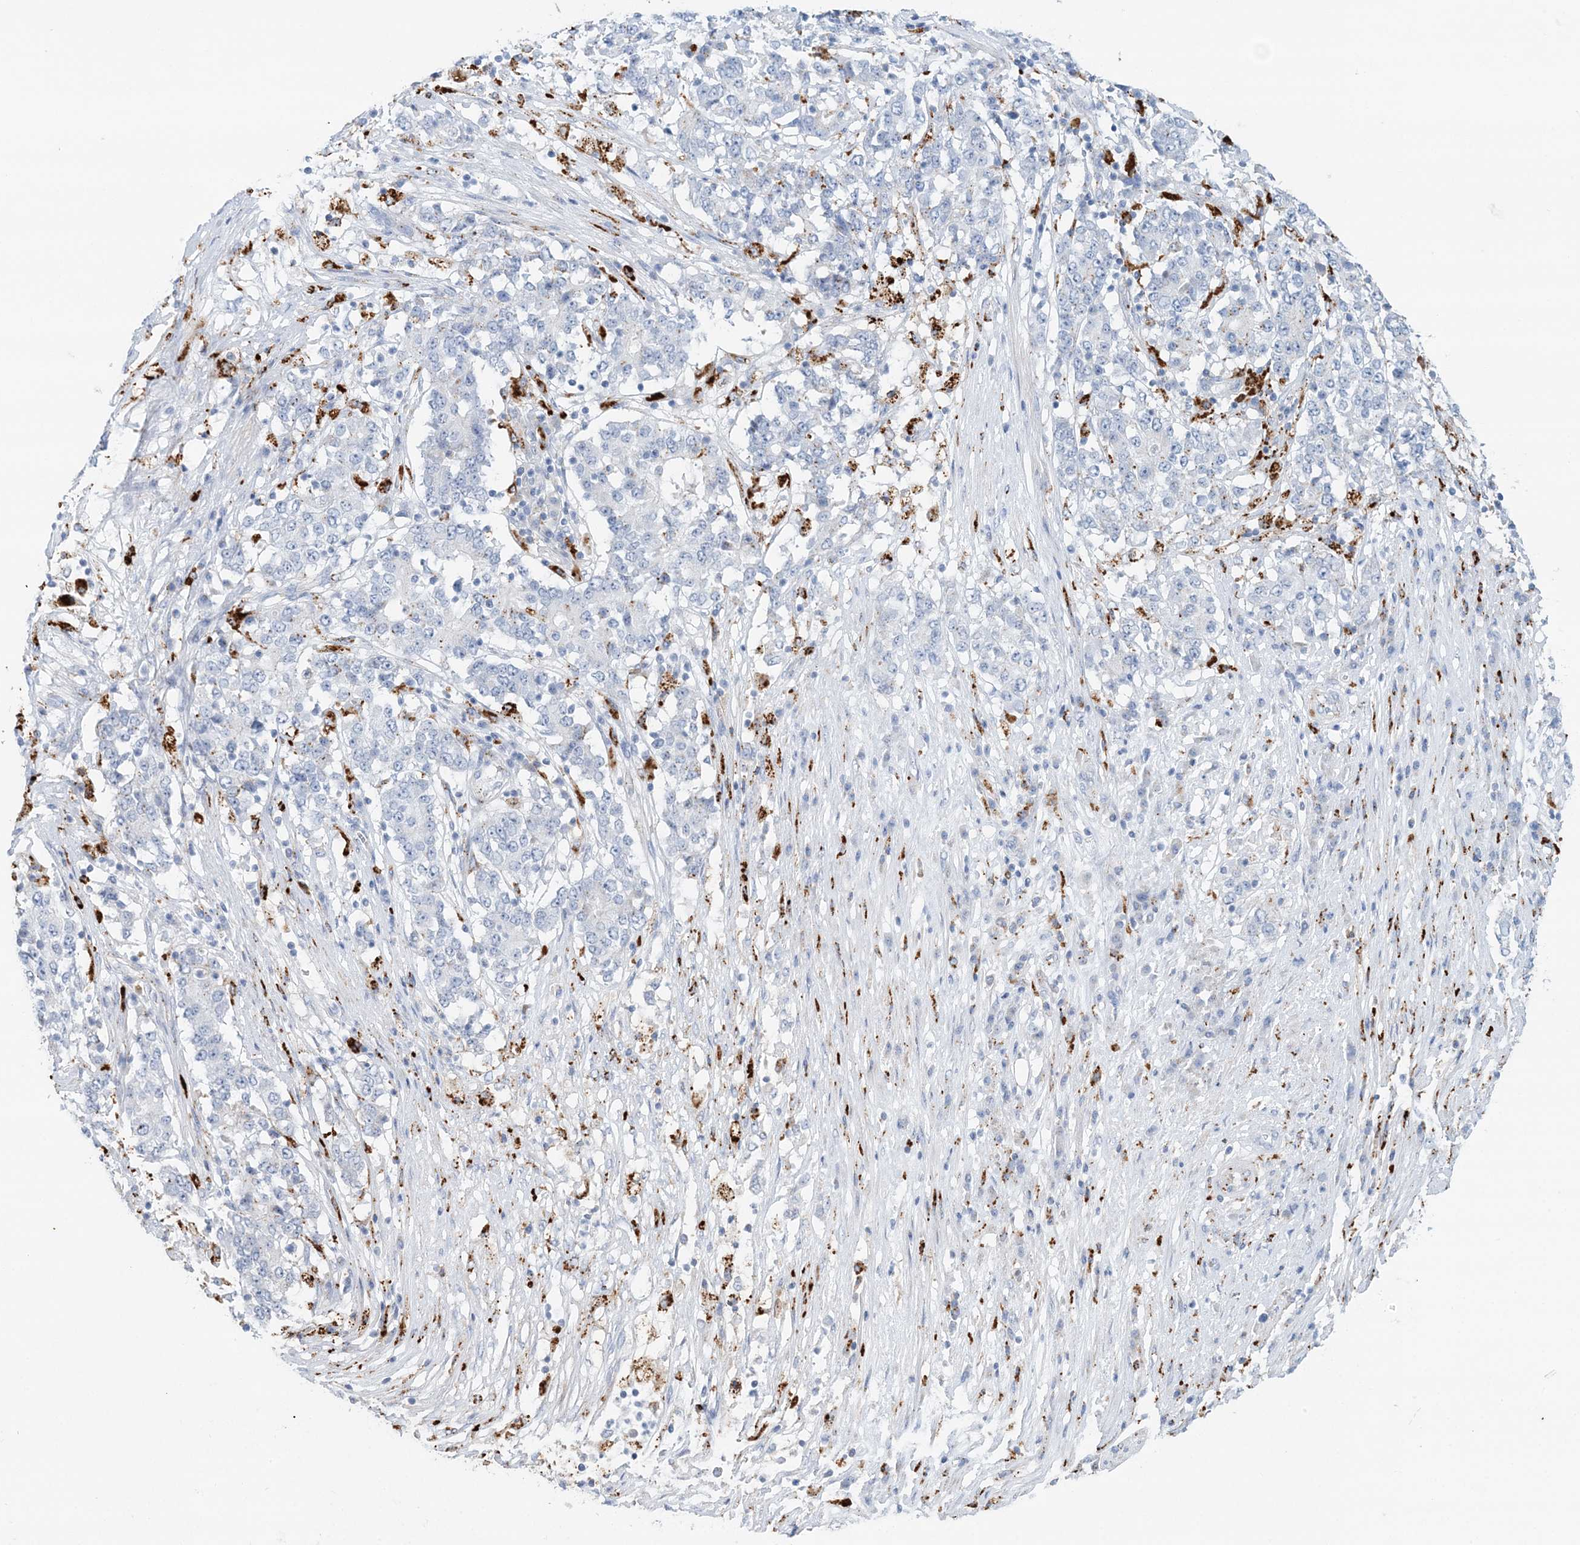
{"staining": {"intensity": "negative", "quantity": "none", "location": "none"}, "tissue": "stomach cancer", "cell_type": "Tumor cells", "image_type": "cancer", "snomed": [{"axis": "morphology", "description": "Adenocarcinoma, NOS"}, {"axis": "topography", "description": "Stomach"}], "caption": "There is no significant positivity in tumor cells of stomach cancer (adenocarcinoma).", "gene": "TPP1", "patient": {"sex": "male", "age": 59}}